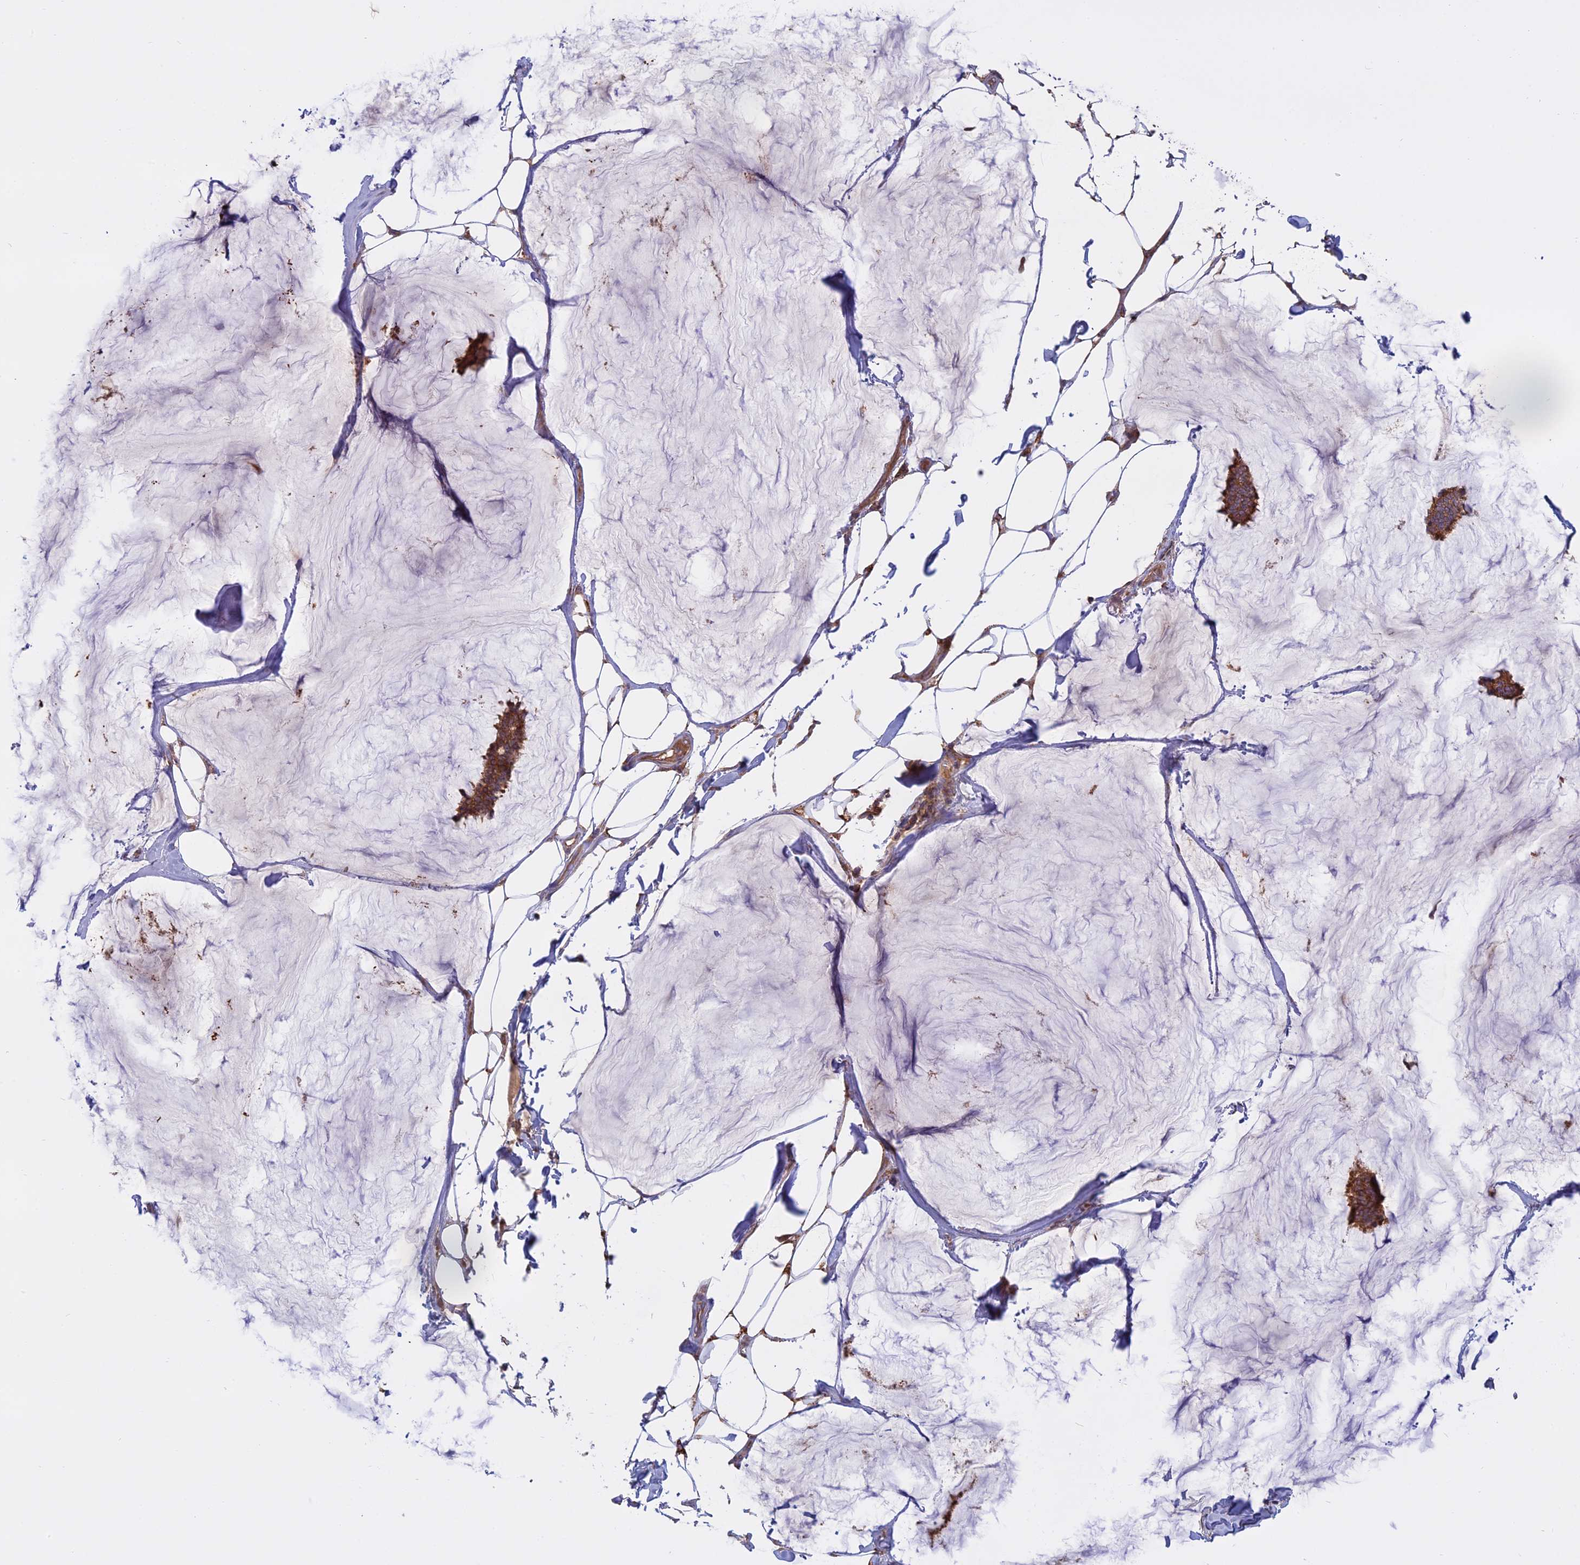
{"staining": {"intensity": "moderate", "quantity": ">75%", "location": "cytoplasmic/membranous"}, "tissue": "breast cancer", "cell_type": "Tumor cells", "image_type": "cancer", "snomed": [{"axis": "morphology", "description": "Duct carcinoma"}, {"axis": "topography", "description": "Breast"}], "caption": "A medium amount of moderate cytoplasmic/membranous positivity is identified in about >75% of tumor cells in breast intraductal carcinoma tissue. The protein of interest is shown in brown color, while the nuclei are stained blue.", "gene": "TMEM208", "patient": {"sex": "female", "age": 93}}